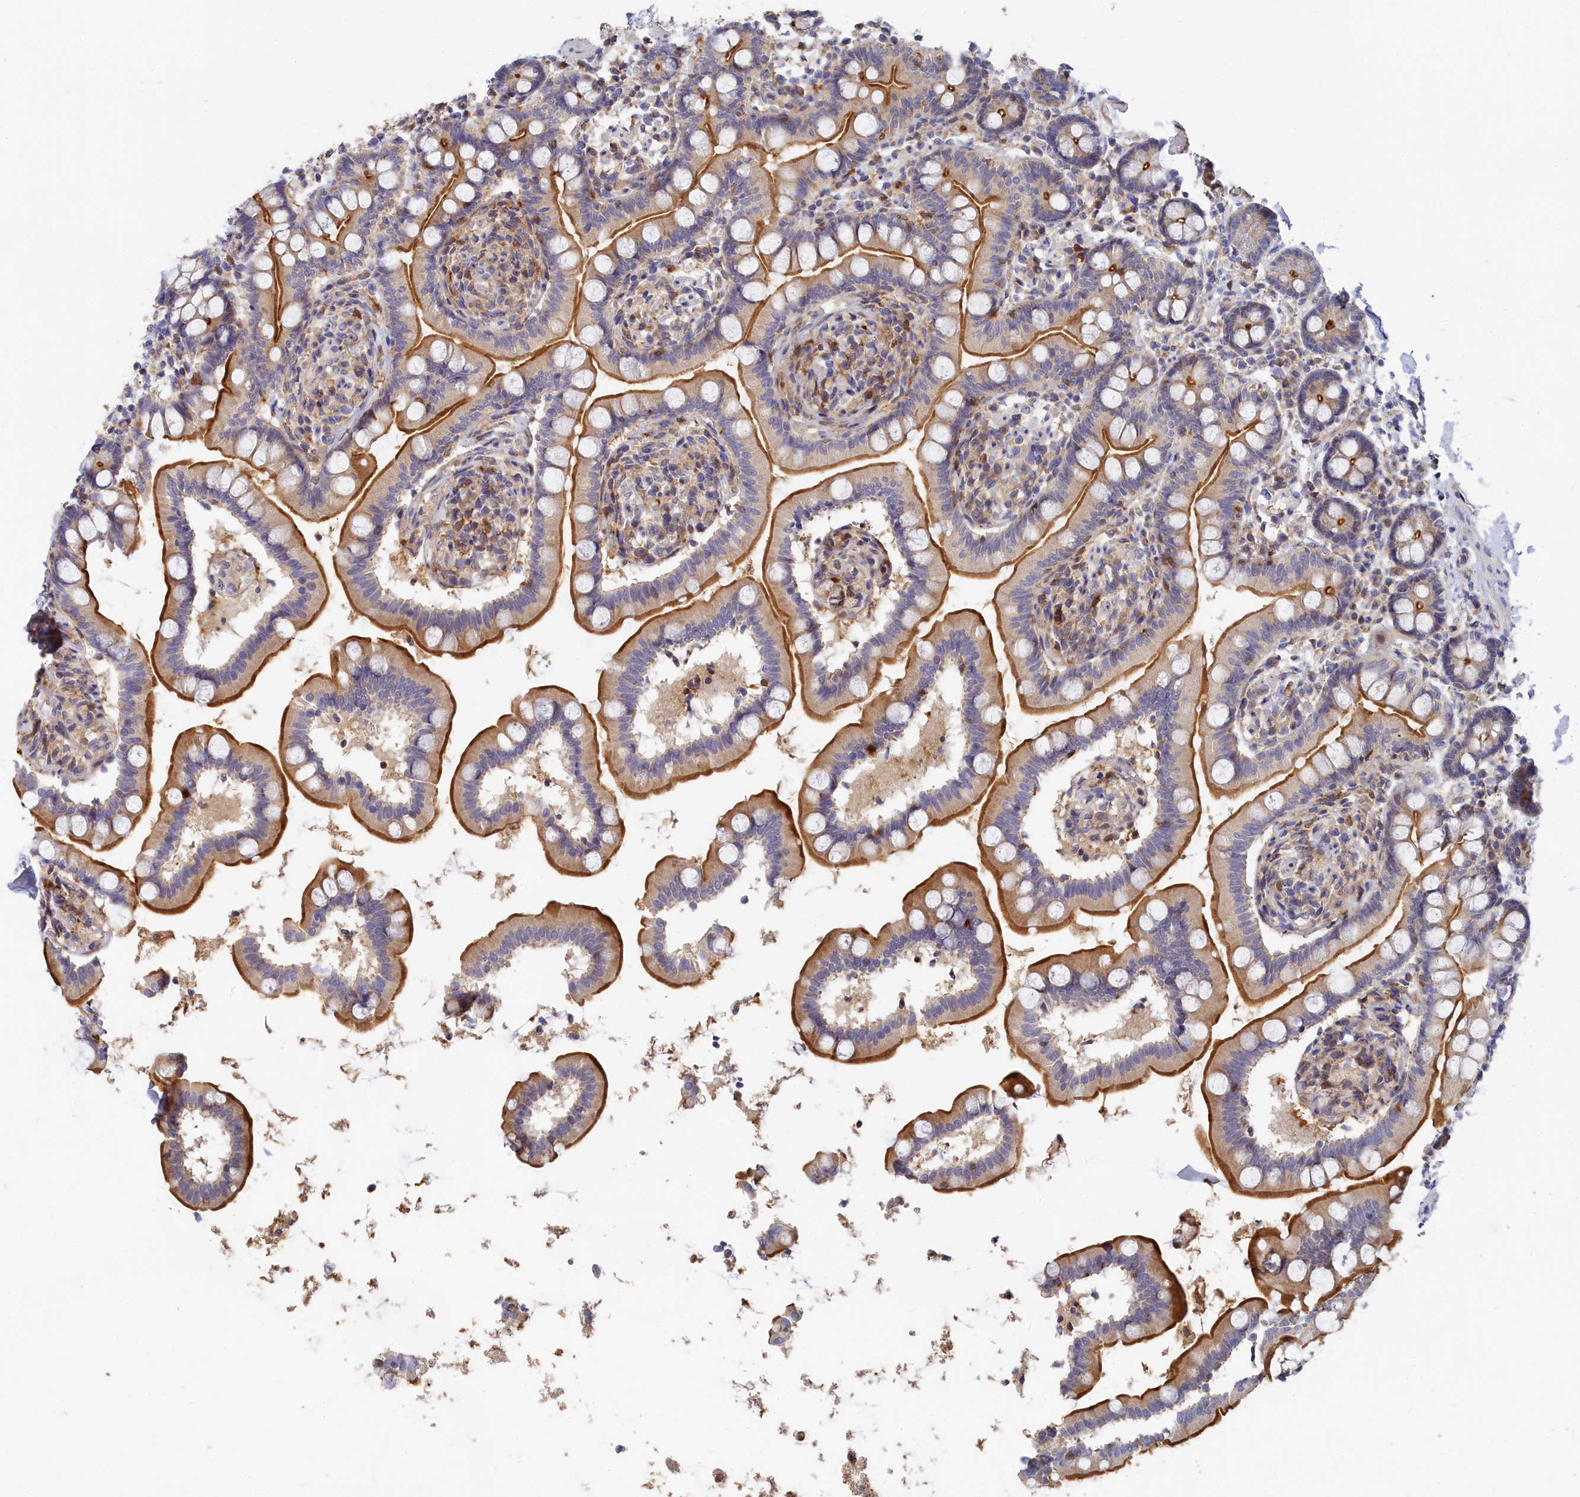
{"staining": {"intensity": "strong", "quantity": ">75%", "location": "cytoplasmic/membranous"}, "tissue": "small intestine", "cell_type": "Glandular cells", "image_type": "normal", "snomed": [{"axis": "morphology", "description": "Normal tissue, NOS"}, {"axis": "topography", "description": "Small intestine"}], "caption": "Strong cytoplasmic/membranous protein expression is present in approximately >75% of glandular cells in small intestine. The staining was performed using DAB to visualize the protein expression in brown, while the nuclei were stained in blue with hematoxylin (Magnification: 20x).", "gene": "SPATA5L1", "patient": {"sex": "female", "age": 64}}